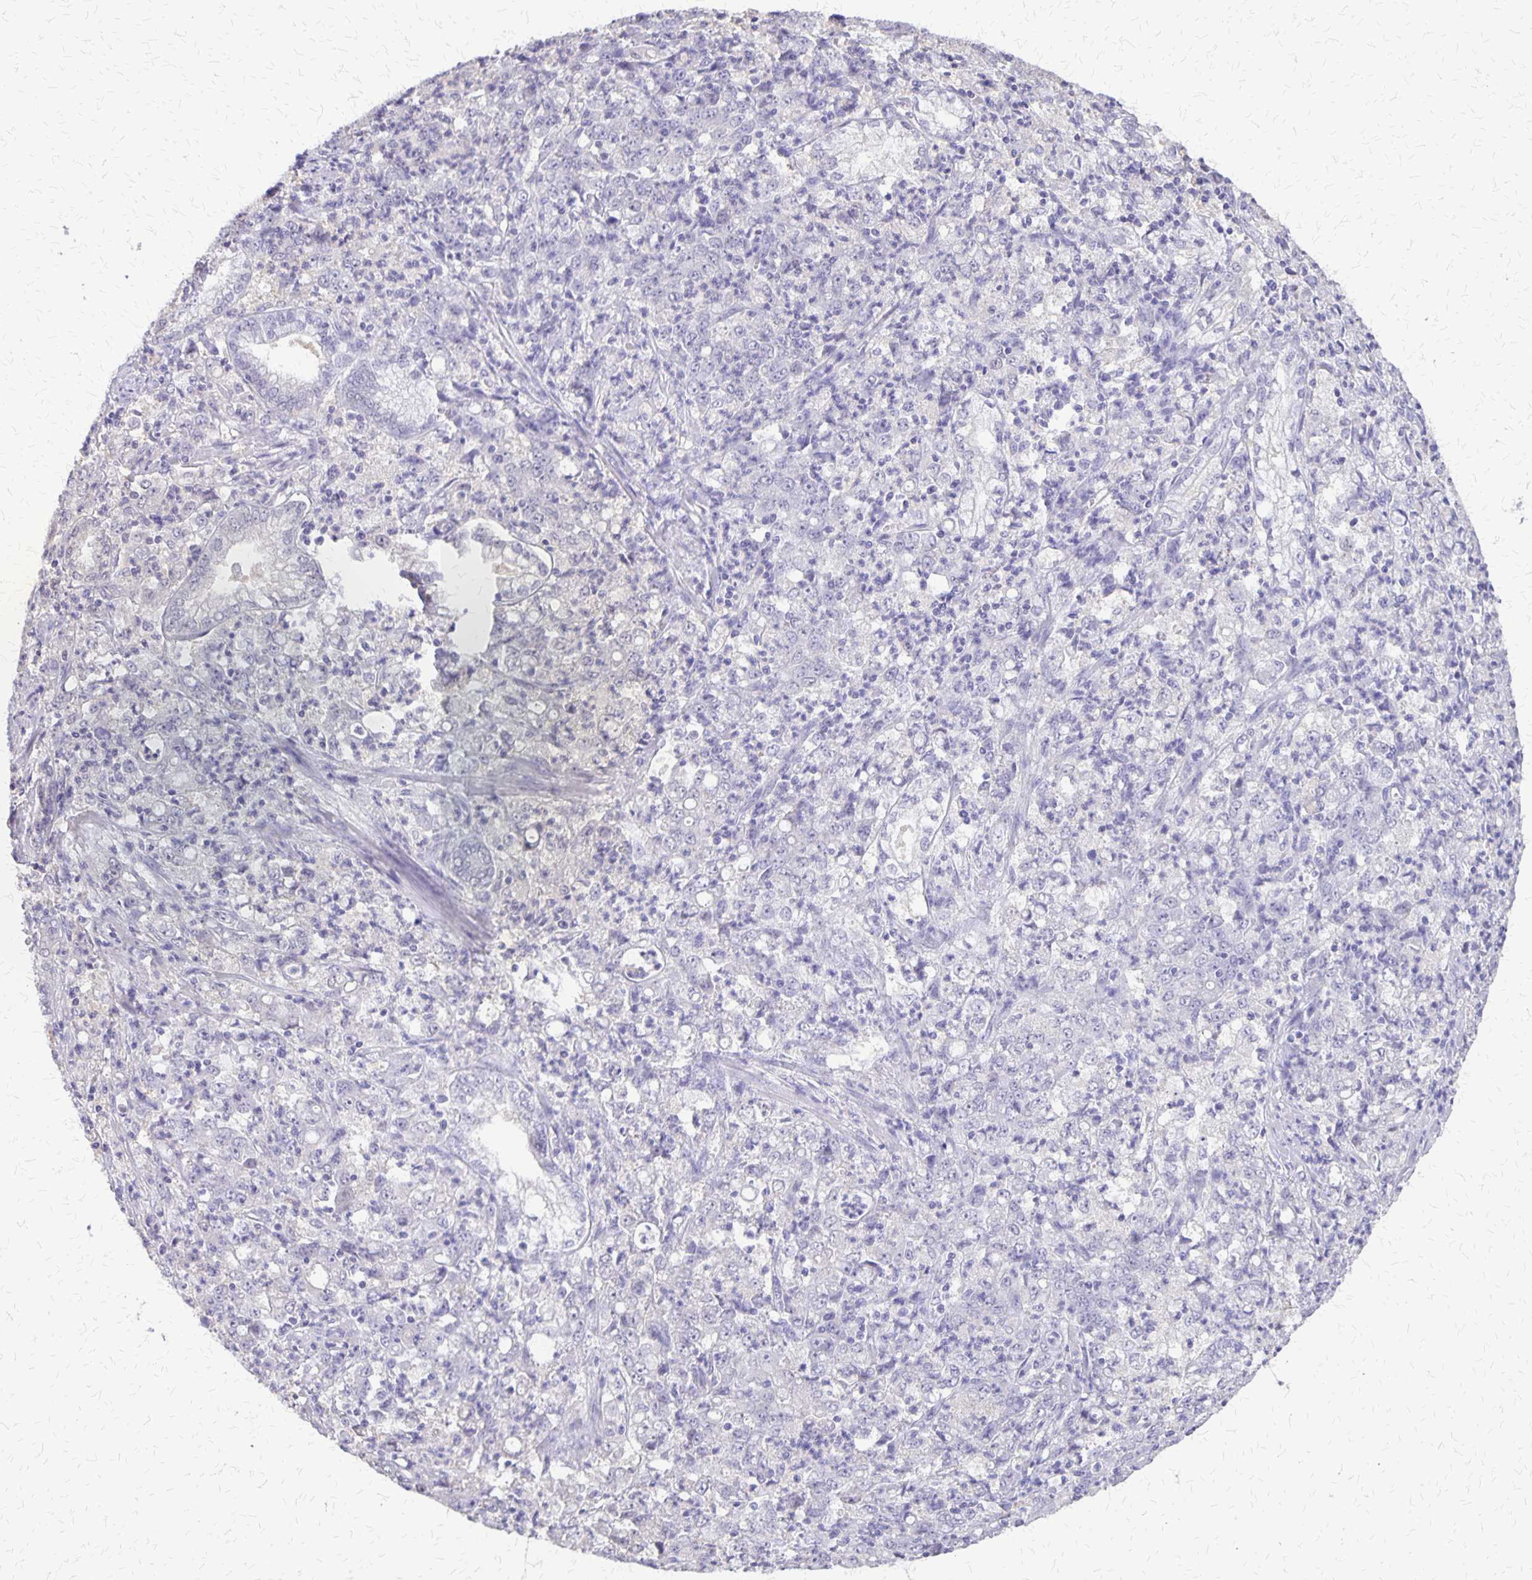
{"staining": {"intensity": "negative", "quantity": "none", "location": "none"}, "tissue": "stomach cancer", "cell_type": "Tumor cells", "image_type": "cancer", "snomed": [{"axis": "morphology", "description": "Adenocarcinoma, NOS"}, {"axis": "topography", "description": "Stomach, lower"}], "caption": "Tumor cells show no significant protein positivity in adenocarcinoma (stomach). (DAB IHC with hematoxylin counter stain).", "gene": "SI", "patient": {"sex": "female", "age": 71}}